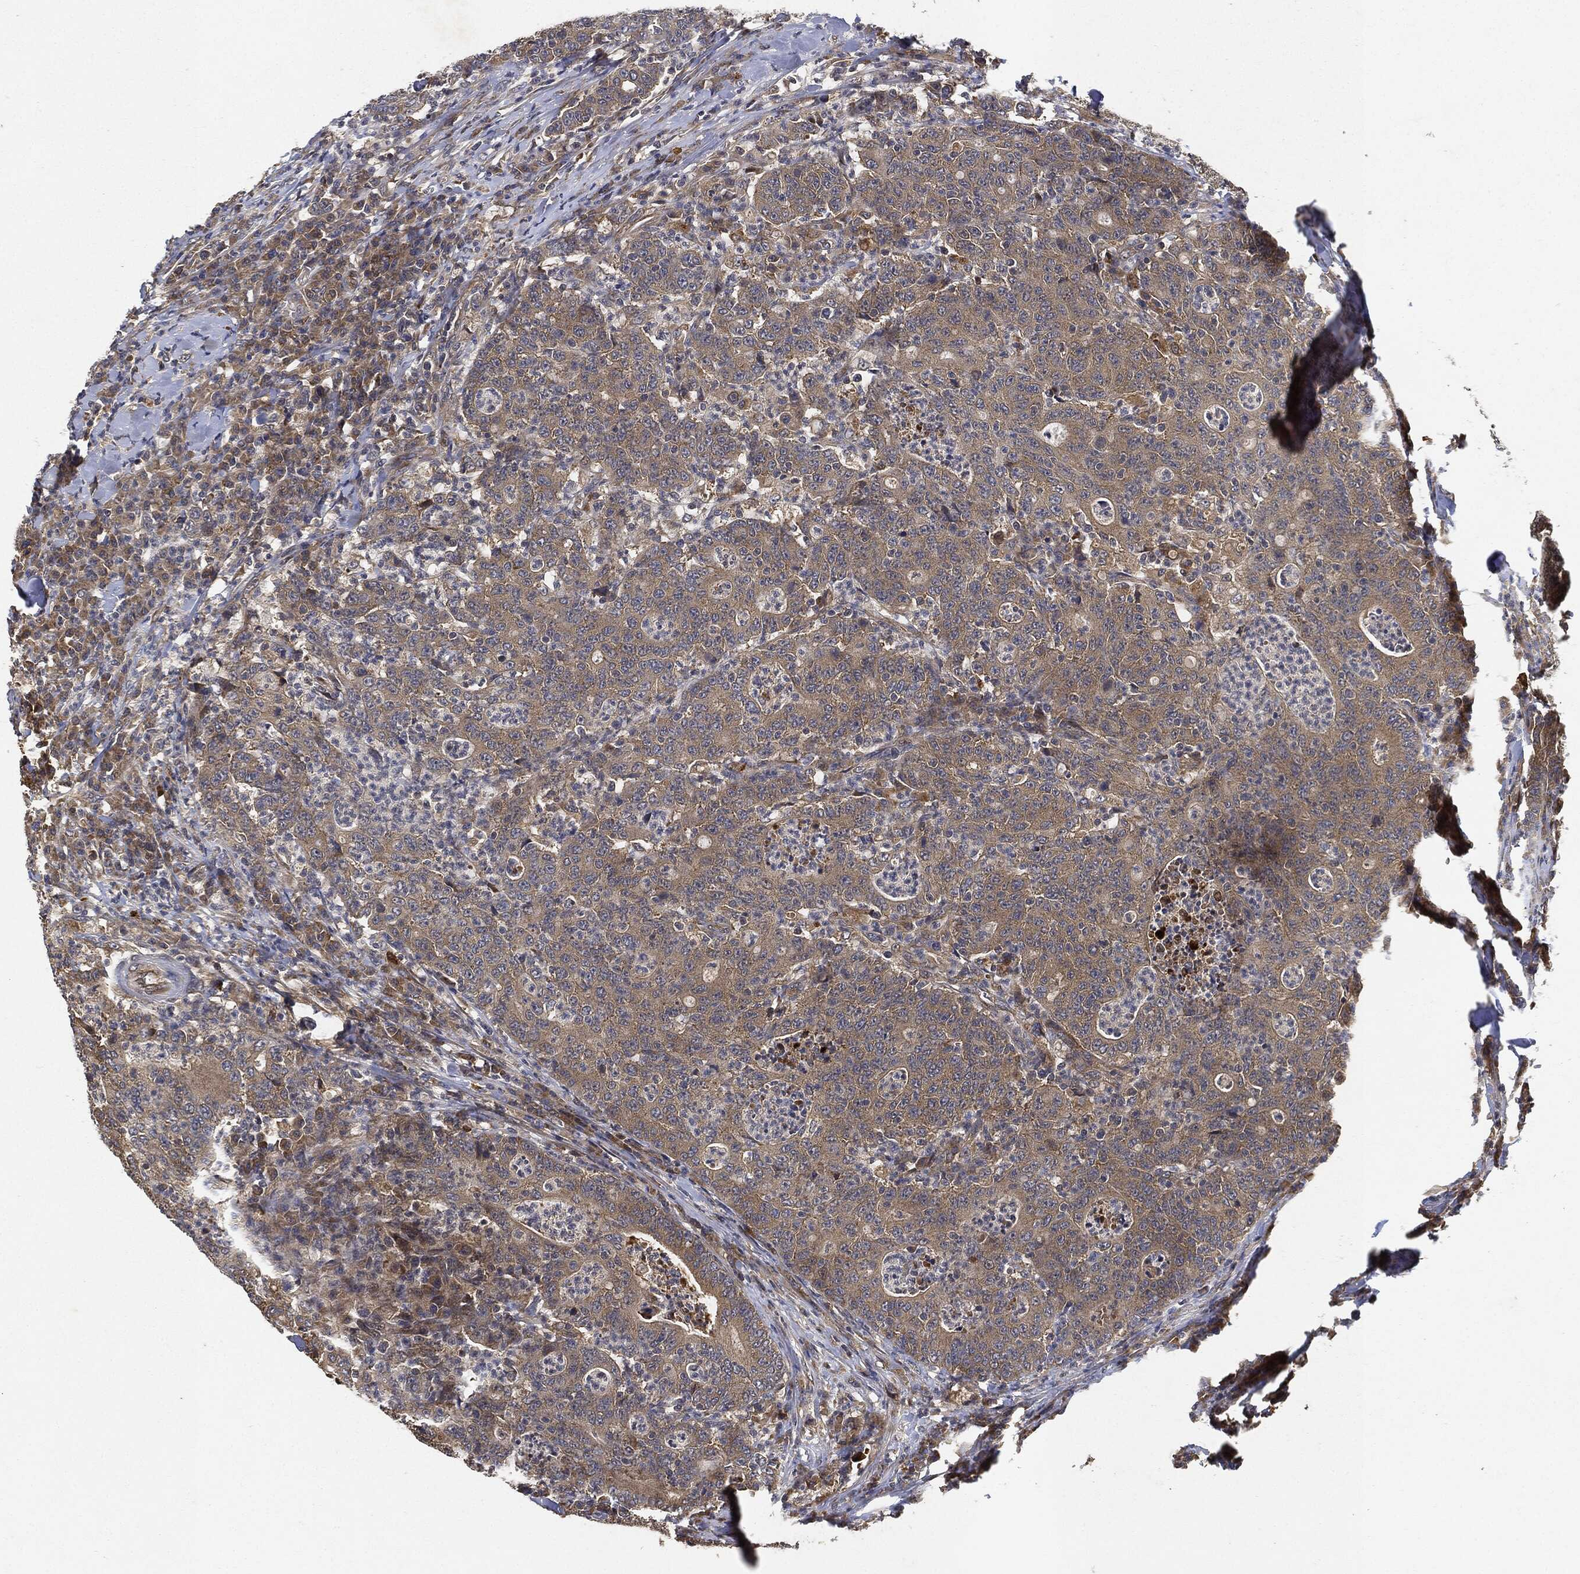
{"staining": {"intensity": "negative", "quantity": "none", "location": "none"}, "tissue": "colorectal cancer", "cell_type": "Tumor cells", "image_type": "cancer", "snomed": [{"axis": "morphology", "description": "Adenocarcinoma, NOS"}, {"axis": "topography", "description": "Colon"}], "caption": "Tumor cells are negative for brown protein staining in adenocarcinoma (colorectal).", "gene": "MLST8", "patient": {"sex": "male", "age": 70}}